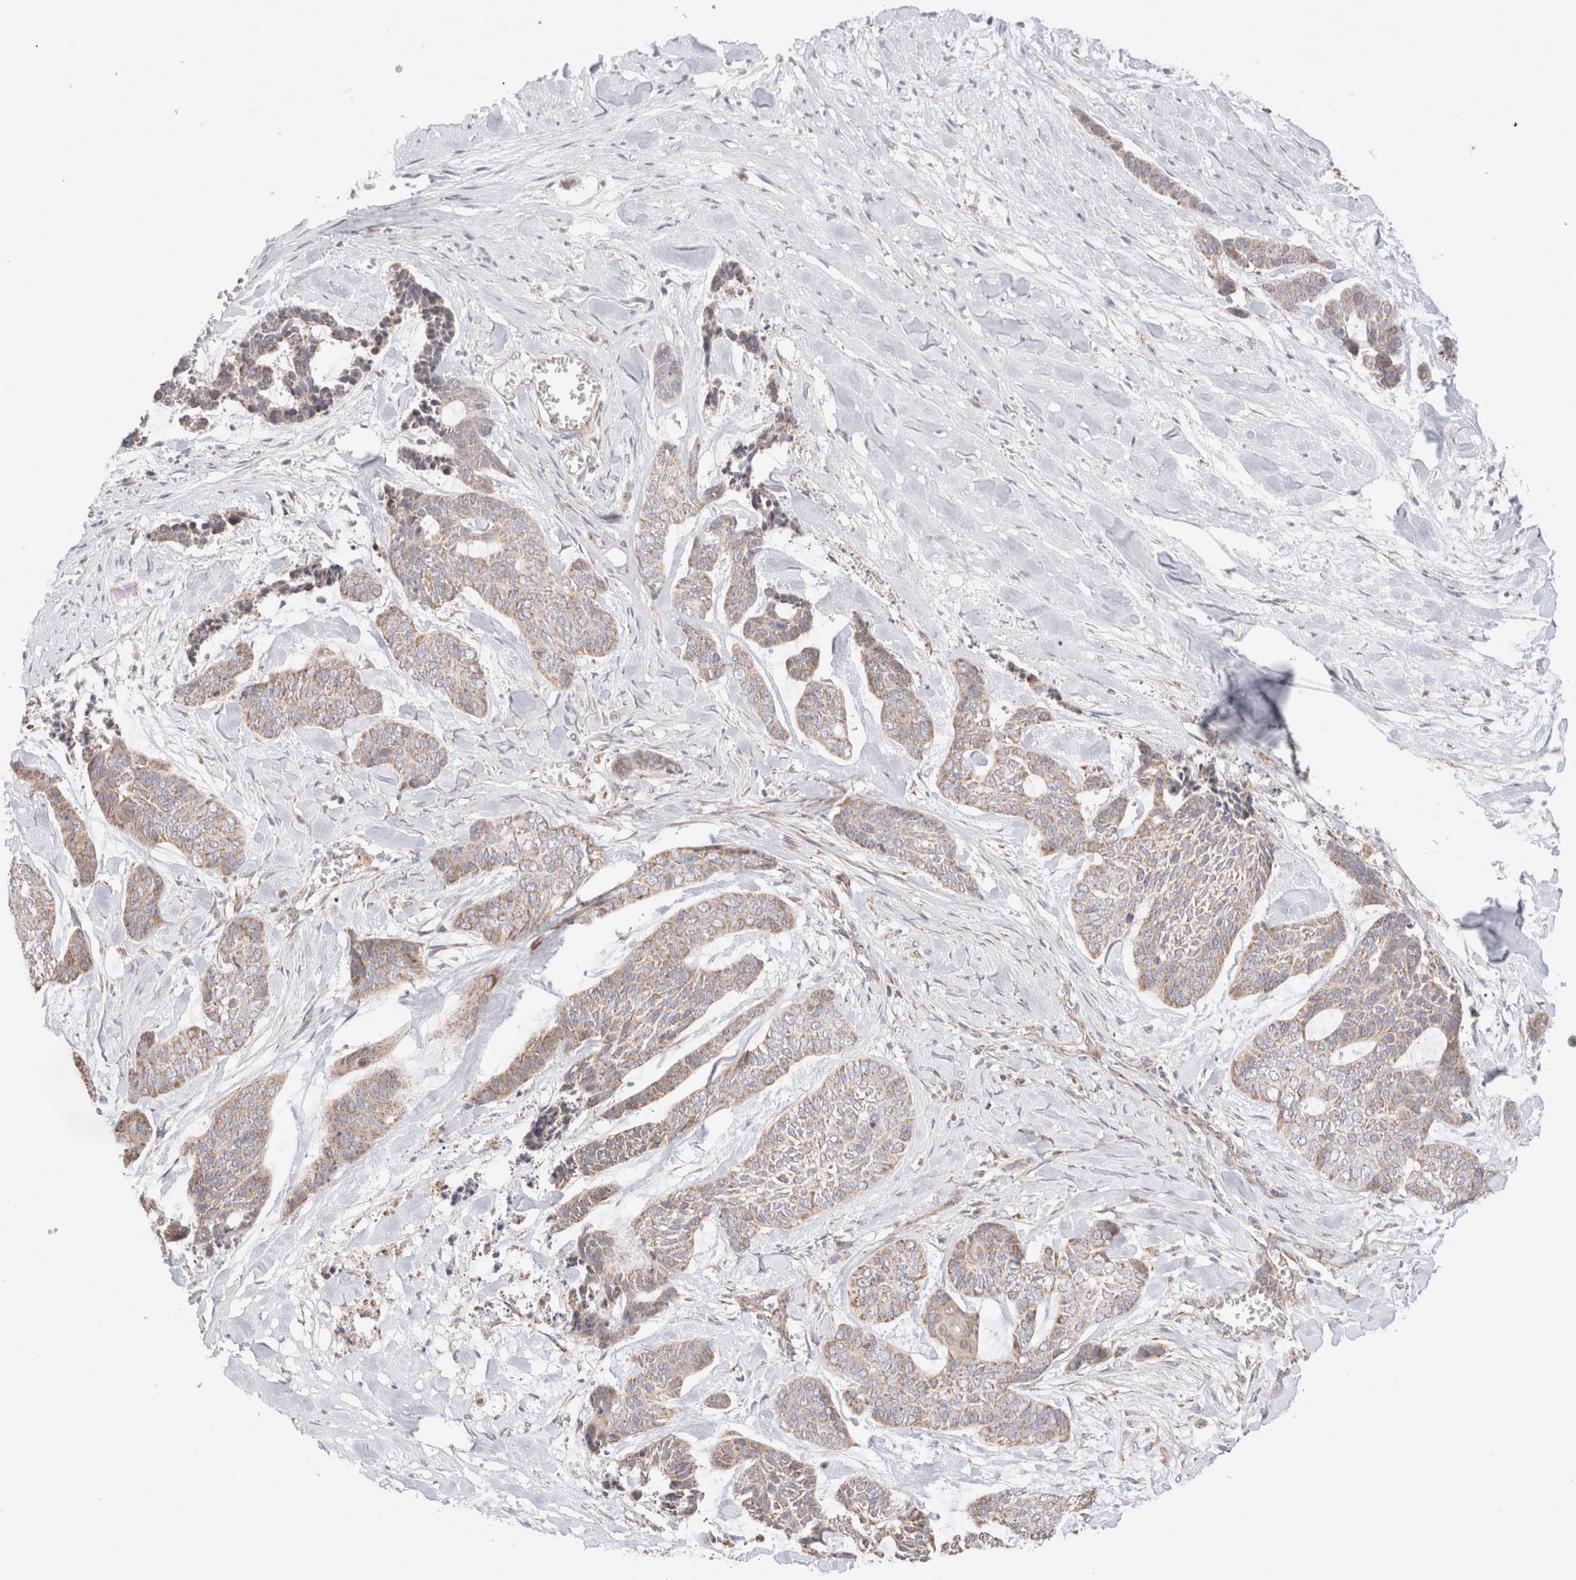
{"staining": {"intensity": "weak", "quantity": "<25%", "location": "cytoplasmic/membranous"}, "tissue": "skin cancer", "cell_type": "Tumor cells", "image_type": "cancer", "snomed": [{"axis": "morphology", "description": "Basal cell carcinoma"}, {"axis": "topography", "description": "Skin"}], "caption": "This image is of skin basal cell carcinoma stained with IHC to label a protein in brown with the nuclei are counter-stained blue. There is no expression in tumor cells. (Stains: DAB (3,3'-diaminobenzidine) immunohistochemistry (IHC) with hematoxylin counter stain, Microscopy: brightfield microscopy at high magnification).", "gene": "TMPPE", "patient": {"sex": "female", "age": 64}}